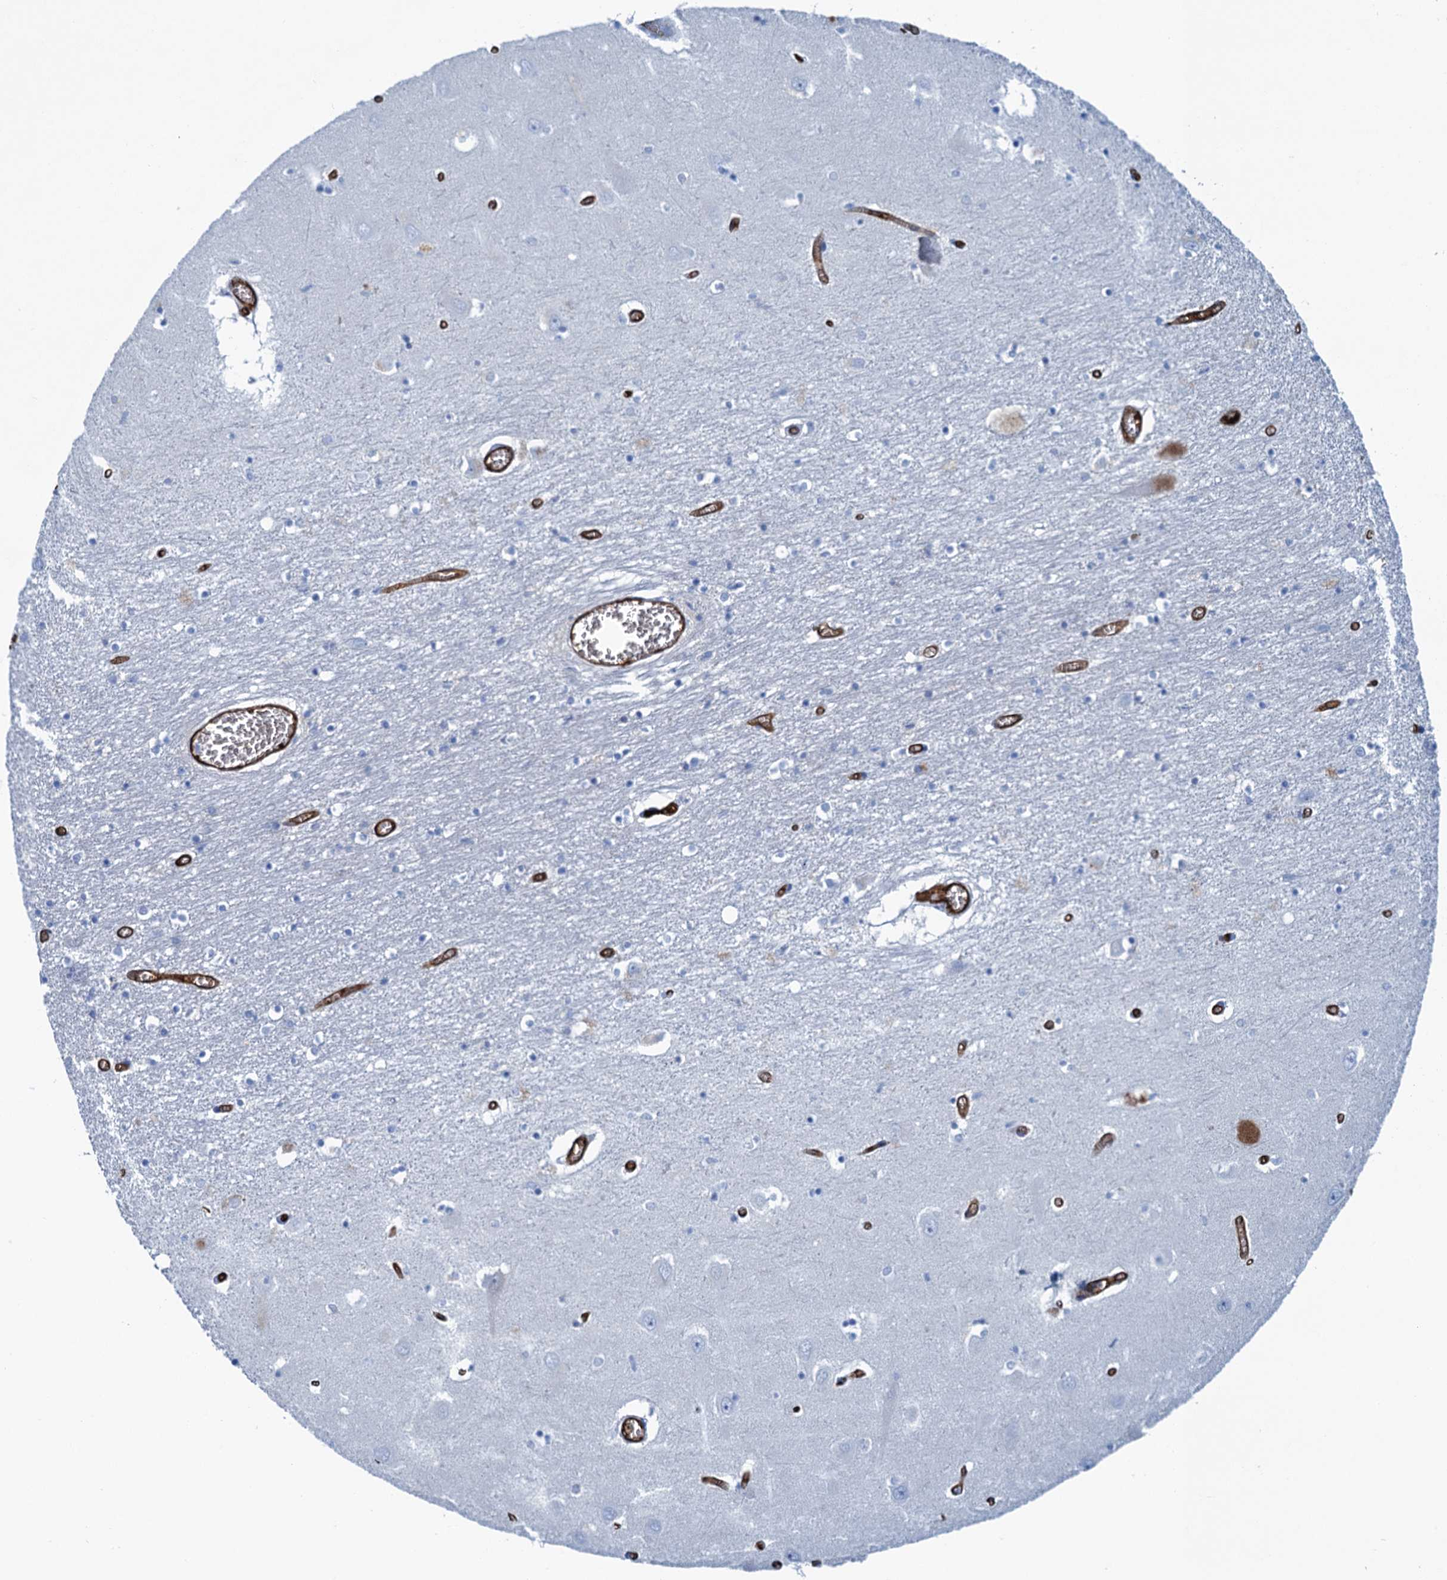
{"staining": {"intensity": "negative", "quantity": "none", "location": "none"}, "tissue": "hippocampus", "cell_type": "Glial cells", "image_type": "normal", "snomed": [{"axis": "morphology", "description": "Normal tissue, NOS"}, {"axis": "topography", "description": "Hippocampus"}], "caption": "Human hippocampus stained for a protein using immunohistochemistry (IHC) displays no positivity in glial cells.", "gene": "MYADML2", "patient": {"sex": "male", "age": 70}}